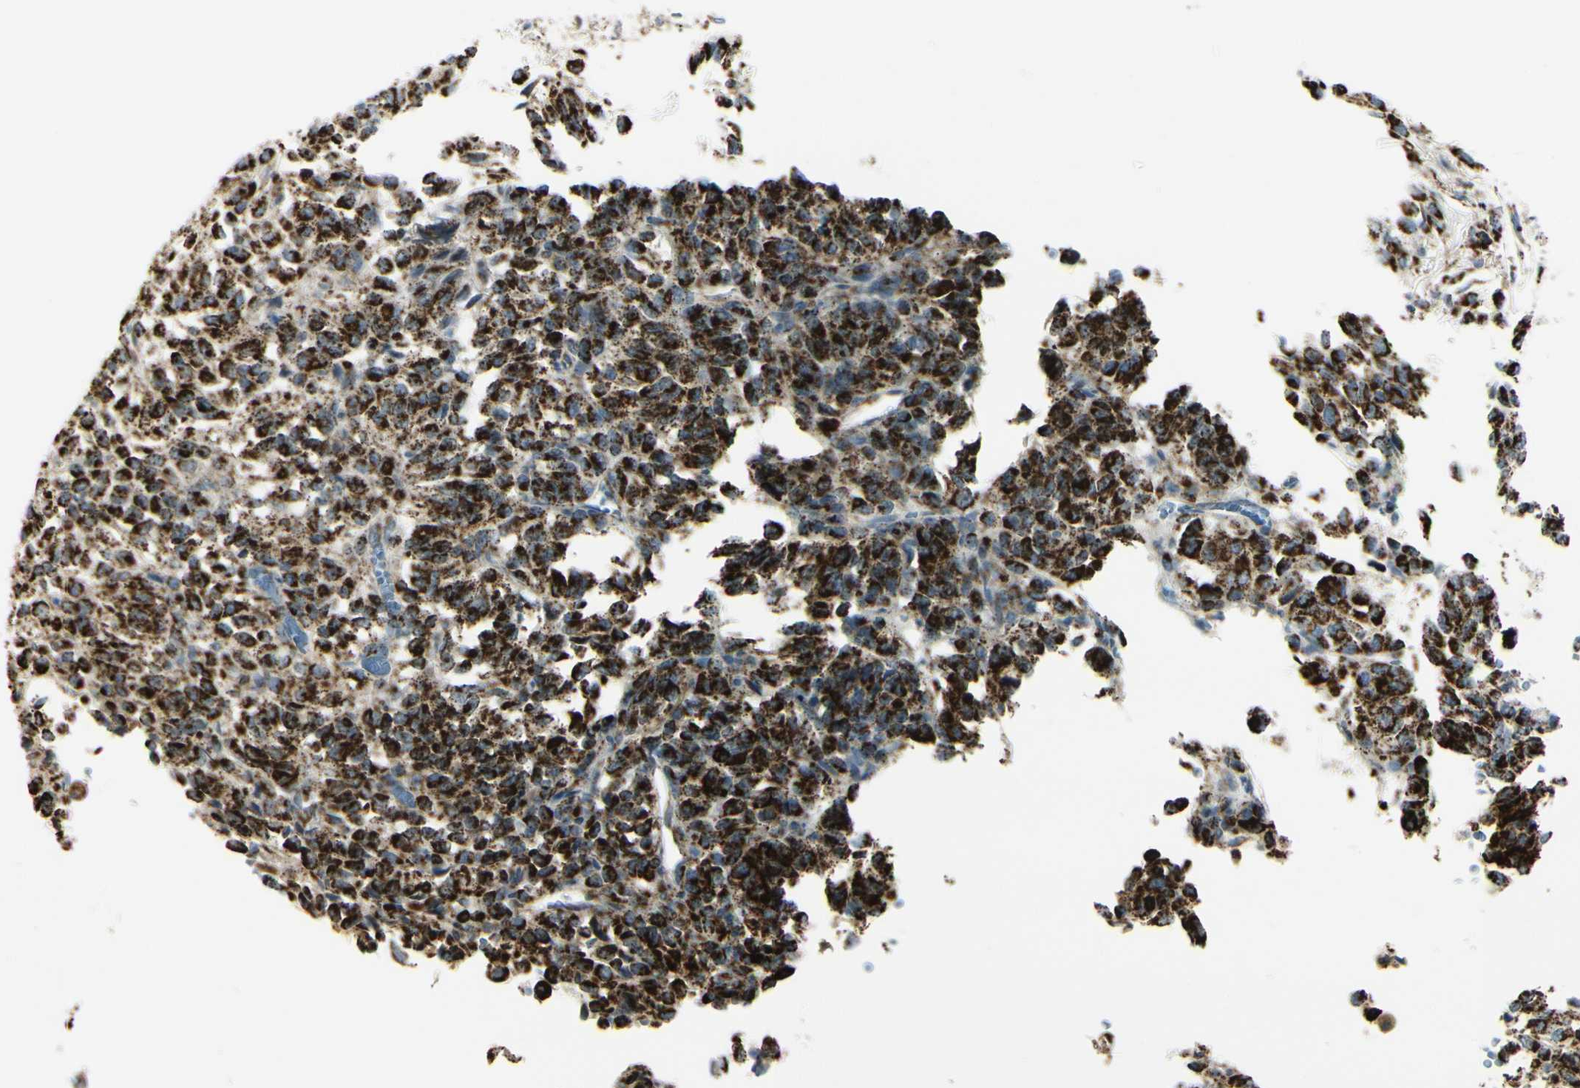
{"staining": {"intensity": "strong", "quantity": ">75%", "location": "cytoplasmic/membranous"}, "tissue": "melanoma", "cell_type": "Tumor cells", "image_type": "cancer", "snomed": [{"axis": "morphology", "description": "Malignant melanoma, Metastatic site"}, {"axis": "topography", "description": "Lung"}], "caption": "The immunohistochemical stain labels strong cytoplasmic/membranous staining in tumor cells of malignant melanoma (metastatic site) tissue. Using DAB (3,3'-diaminobenzidine) (brown) and hematoxylin (blue) stains, captured at high magnification using brightfield microscopy.", "gene": "ANKS6", "patient": {"sex": "male", "age": 64}}